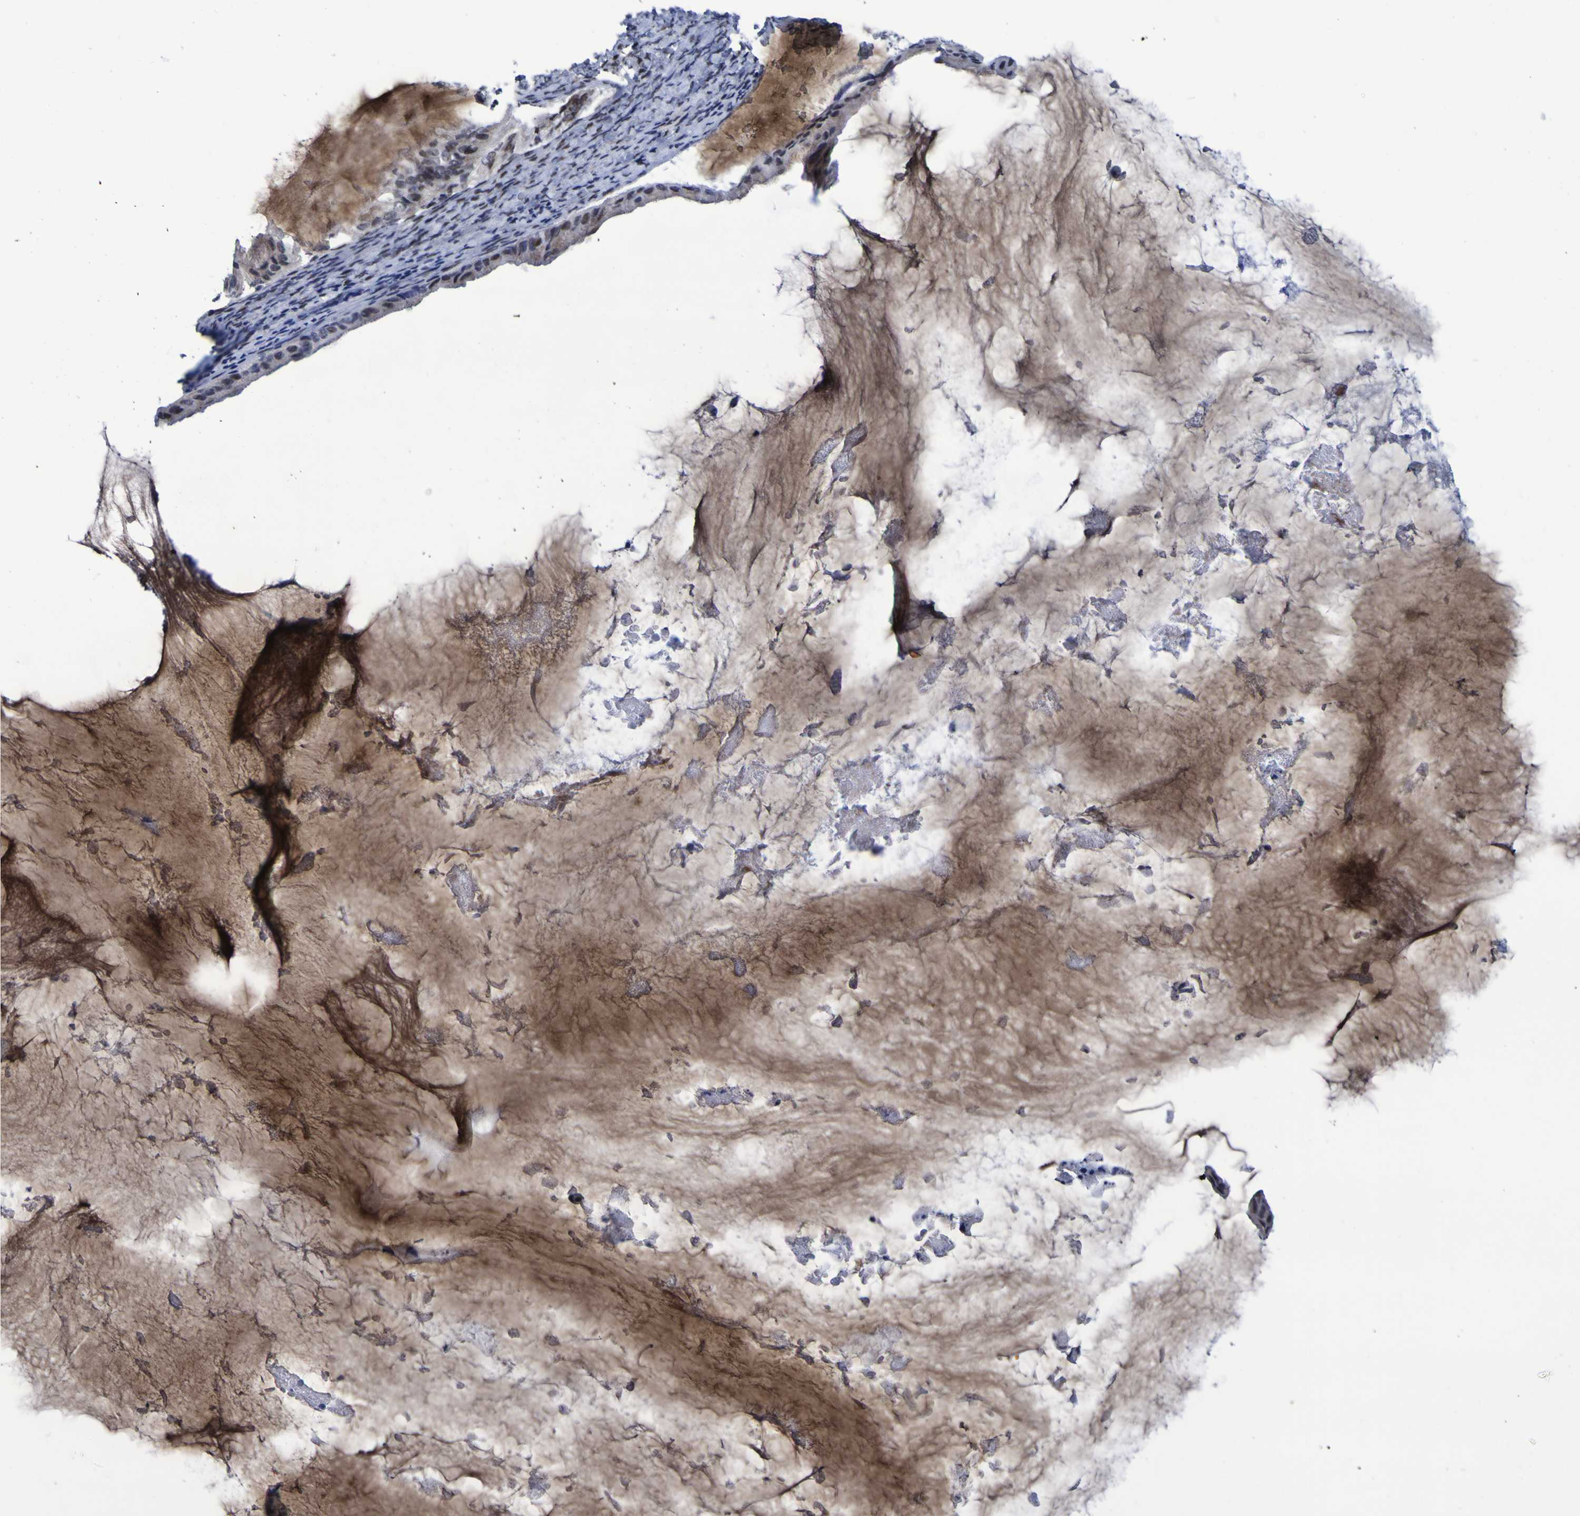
{"staining": {"intensity": "moderate", "quantity": ">75%", "location": "cytoplasmic/membranous,nuclear"}, "tissue": "ovarian cancer", "cell_type": "Tumor cells", "image_type": "cancer", "snomed": [{"axis": "morphology", "description": "Cystadenocarcinoma, mucinous, NOS"}, {"axis": "topography", "description": "Ovary"}], "caption": "DAB (3,3'-diaminobenzidine) immunohistochemical staining of ovarian cancer (mucinous cystadenocarcinoma) shows moderate cytoplasmic/membranous and nuclear protein positivity in approximately >75% of tumor cells.", "gene": "MBD3", "patient": {"sex": "female", "age": 61}}